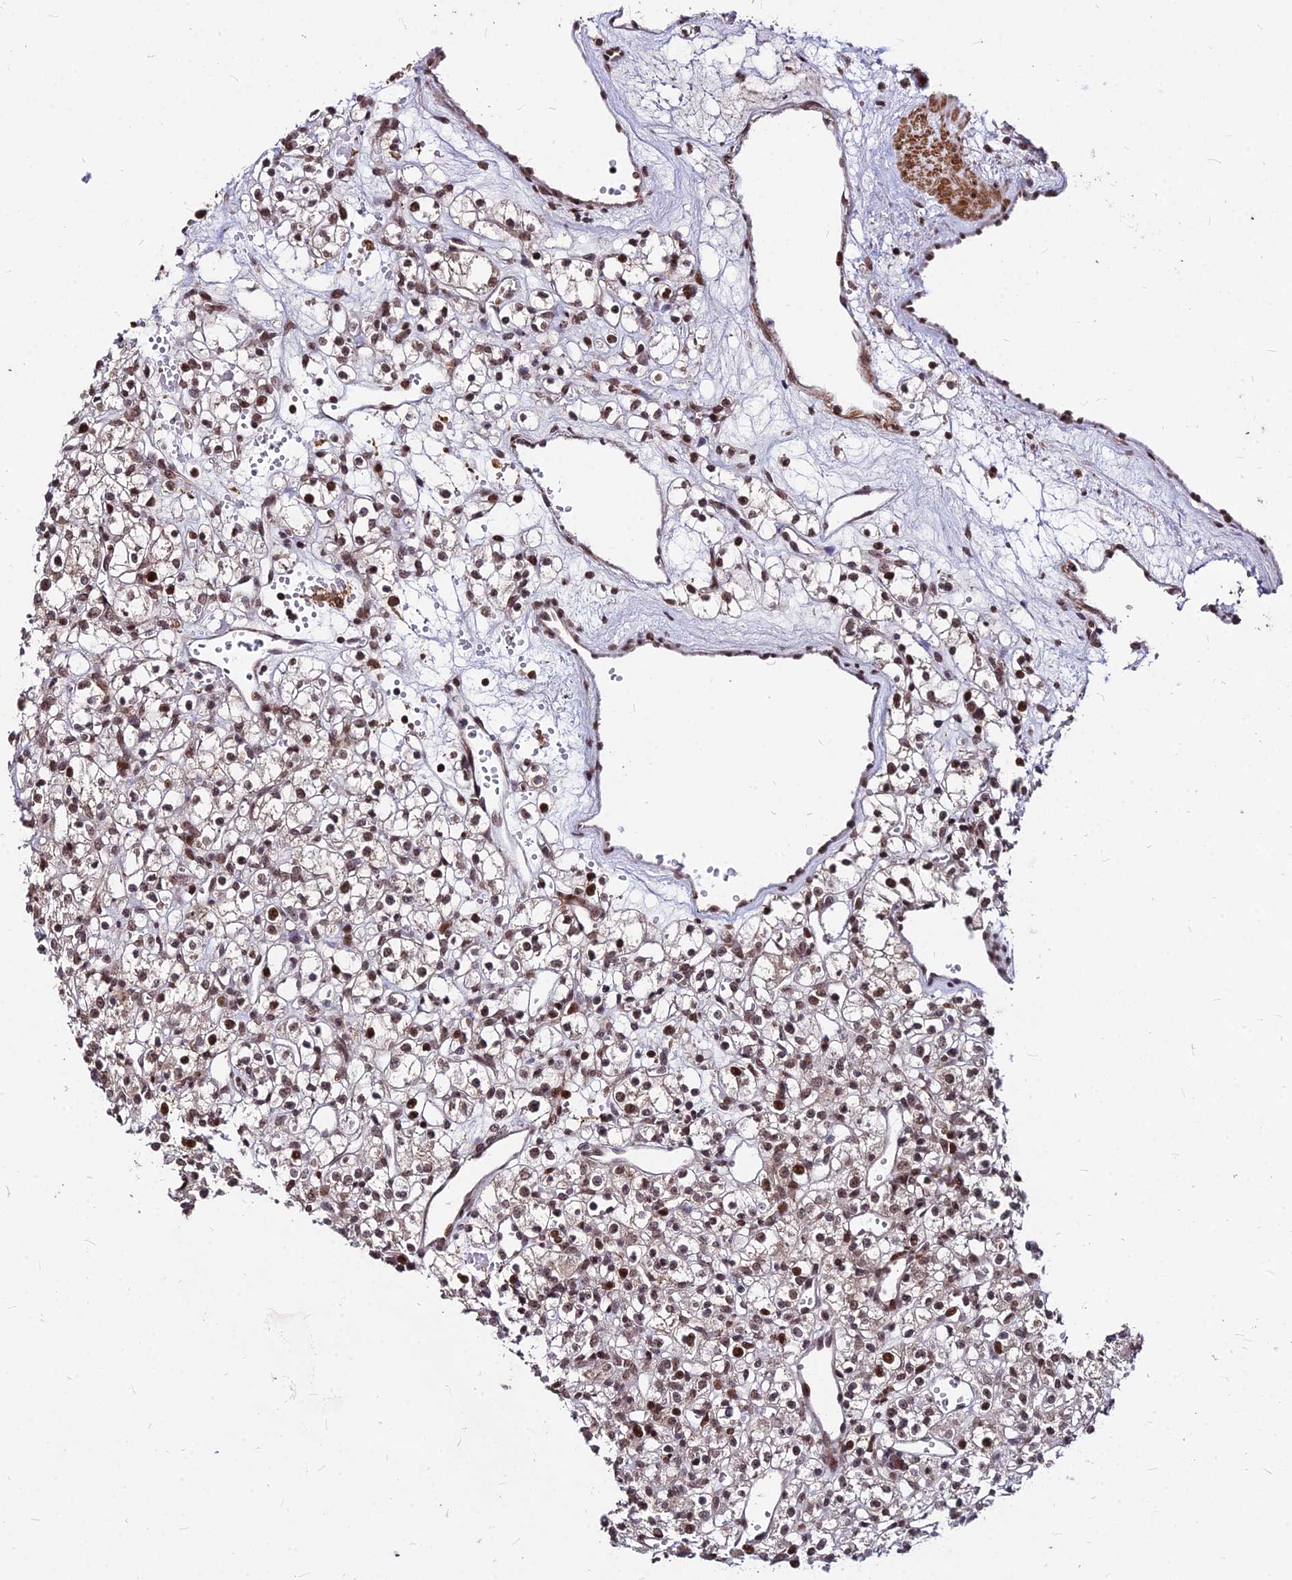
{"staining": {"intensity": "moderate", "quantity": ">75%", "location": "nuclear"}, "tissue": "renal cancer", "cell_type": "Tumor cells", "image_type": "cancer", "snomed": [{"axis": "morphology", "description": "Adenocarcinoma, NOS"}, {"axis": "topography", "description": "Kidney"}], "caption": "A photomicrograph showing moderate nuclear staining in about >75% of tumor cells in renal cancer, as visualized by brown immunohistochemical staining.", "gene": "ZBED4", "patient": {"sex": "female", "age": 59}}